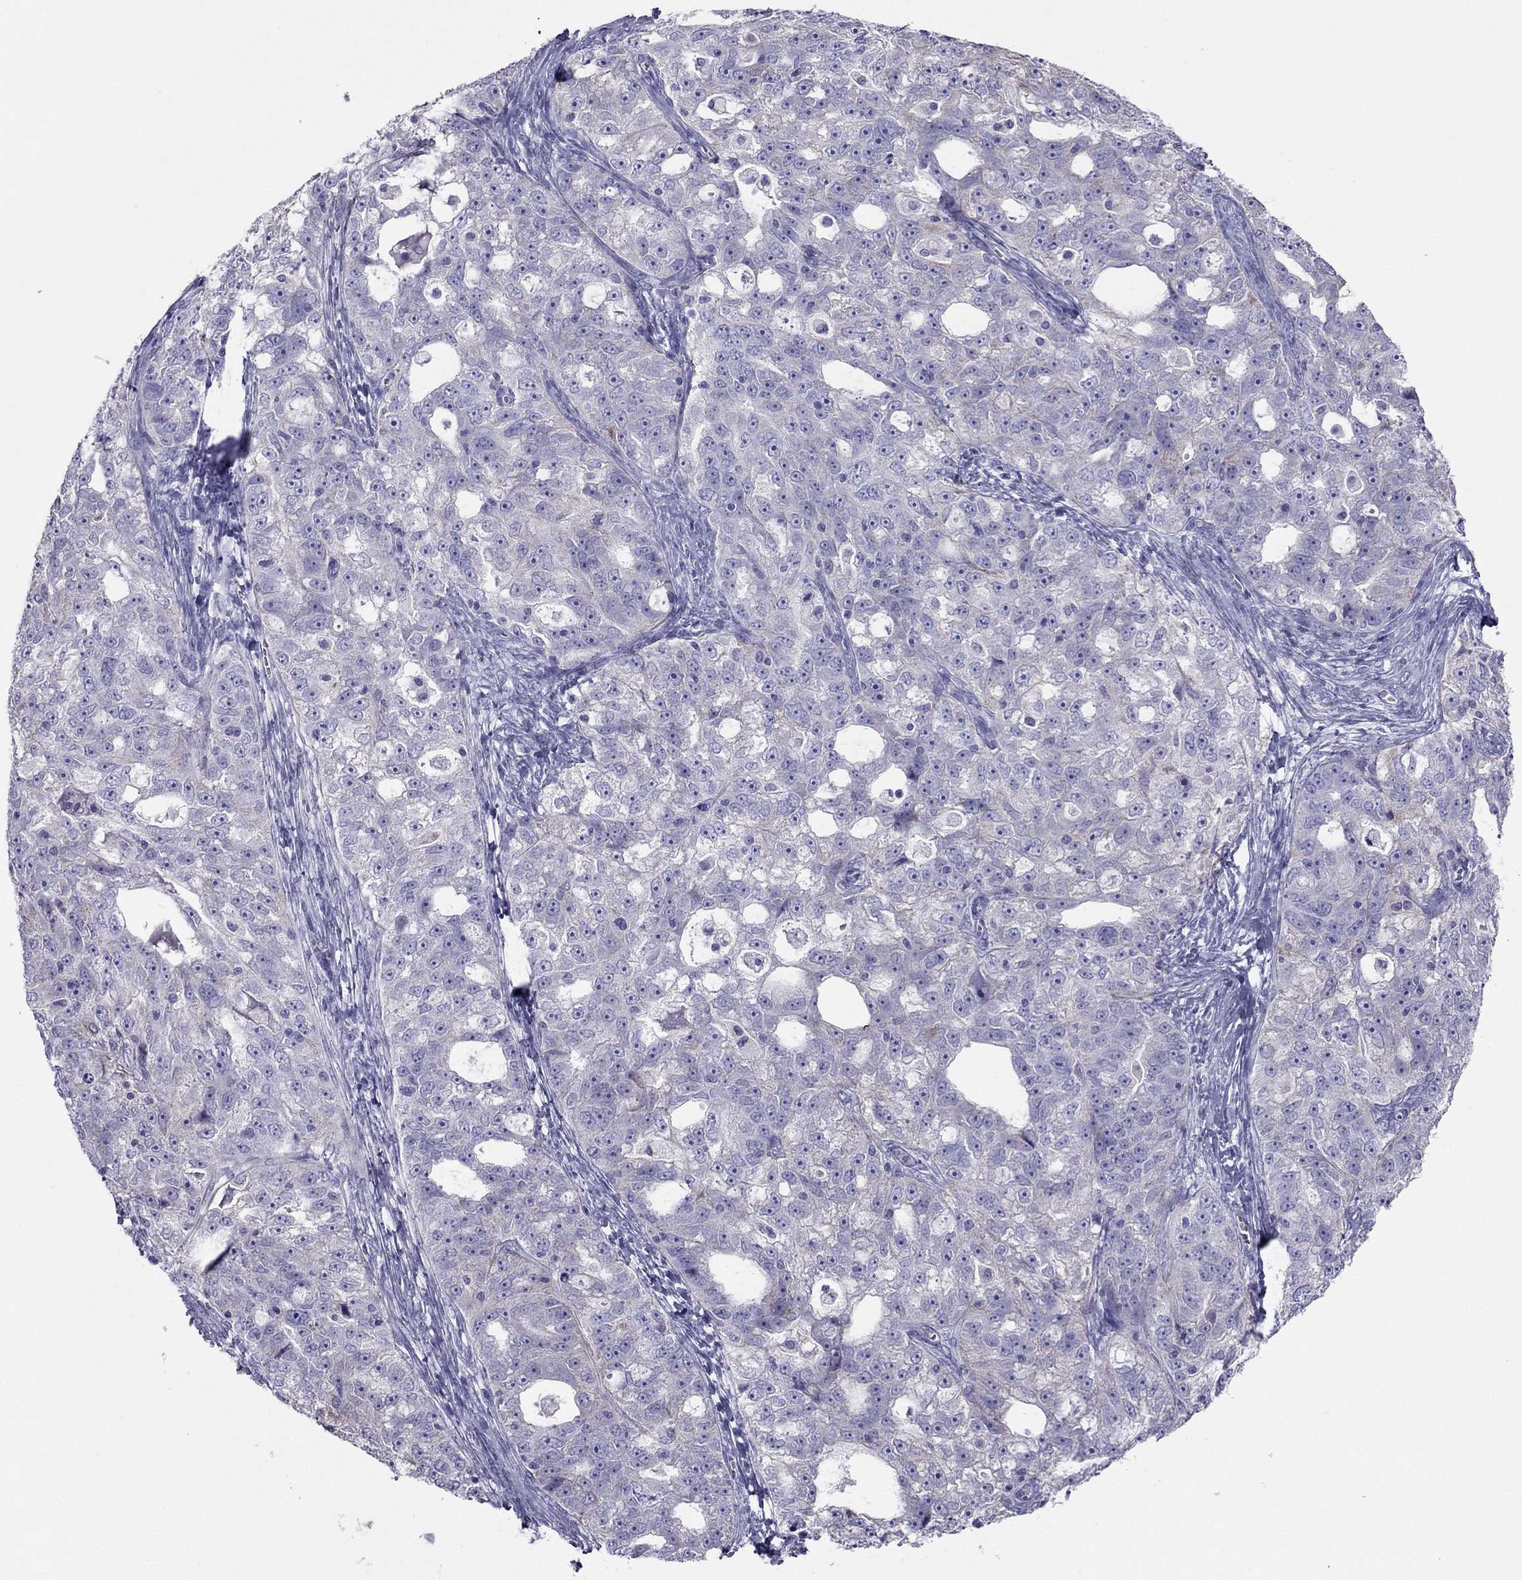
{"staining": {"intensity": "negative", "quantity": "none", "location": "none"}, "tissue": "ovarian cancer", "cell_type": "Tumor cells", "image_type": "cancer", "snomed": [{"axis": "morphology", "description": "Cystadenocarcinoma, serous, NOS"}, {"axis": "topography", "description": "Ovary"}], "caption": "Photomicrograph shows no significant protein staining in tumor cells of ovarian serous cystadenocarcinoma.", "gene": "MAEL", "patient": {"sex": "female", "age": 51}}